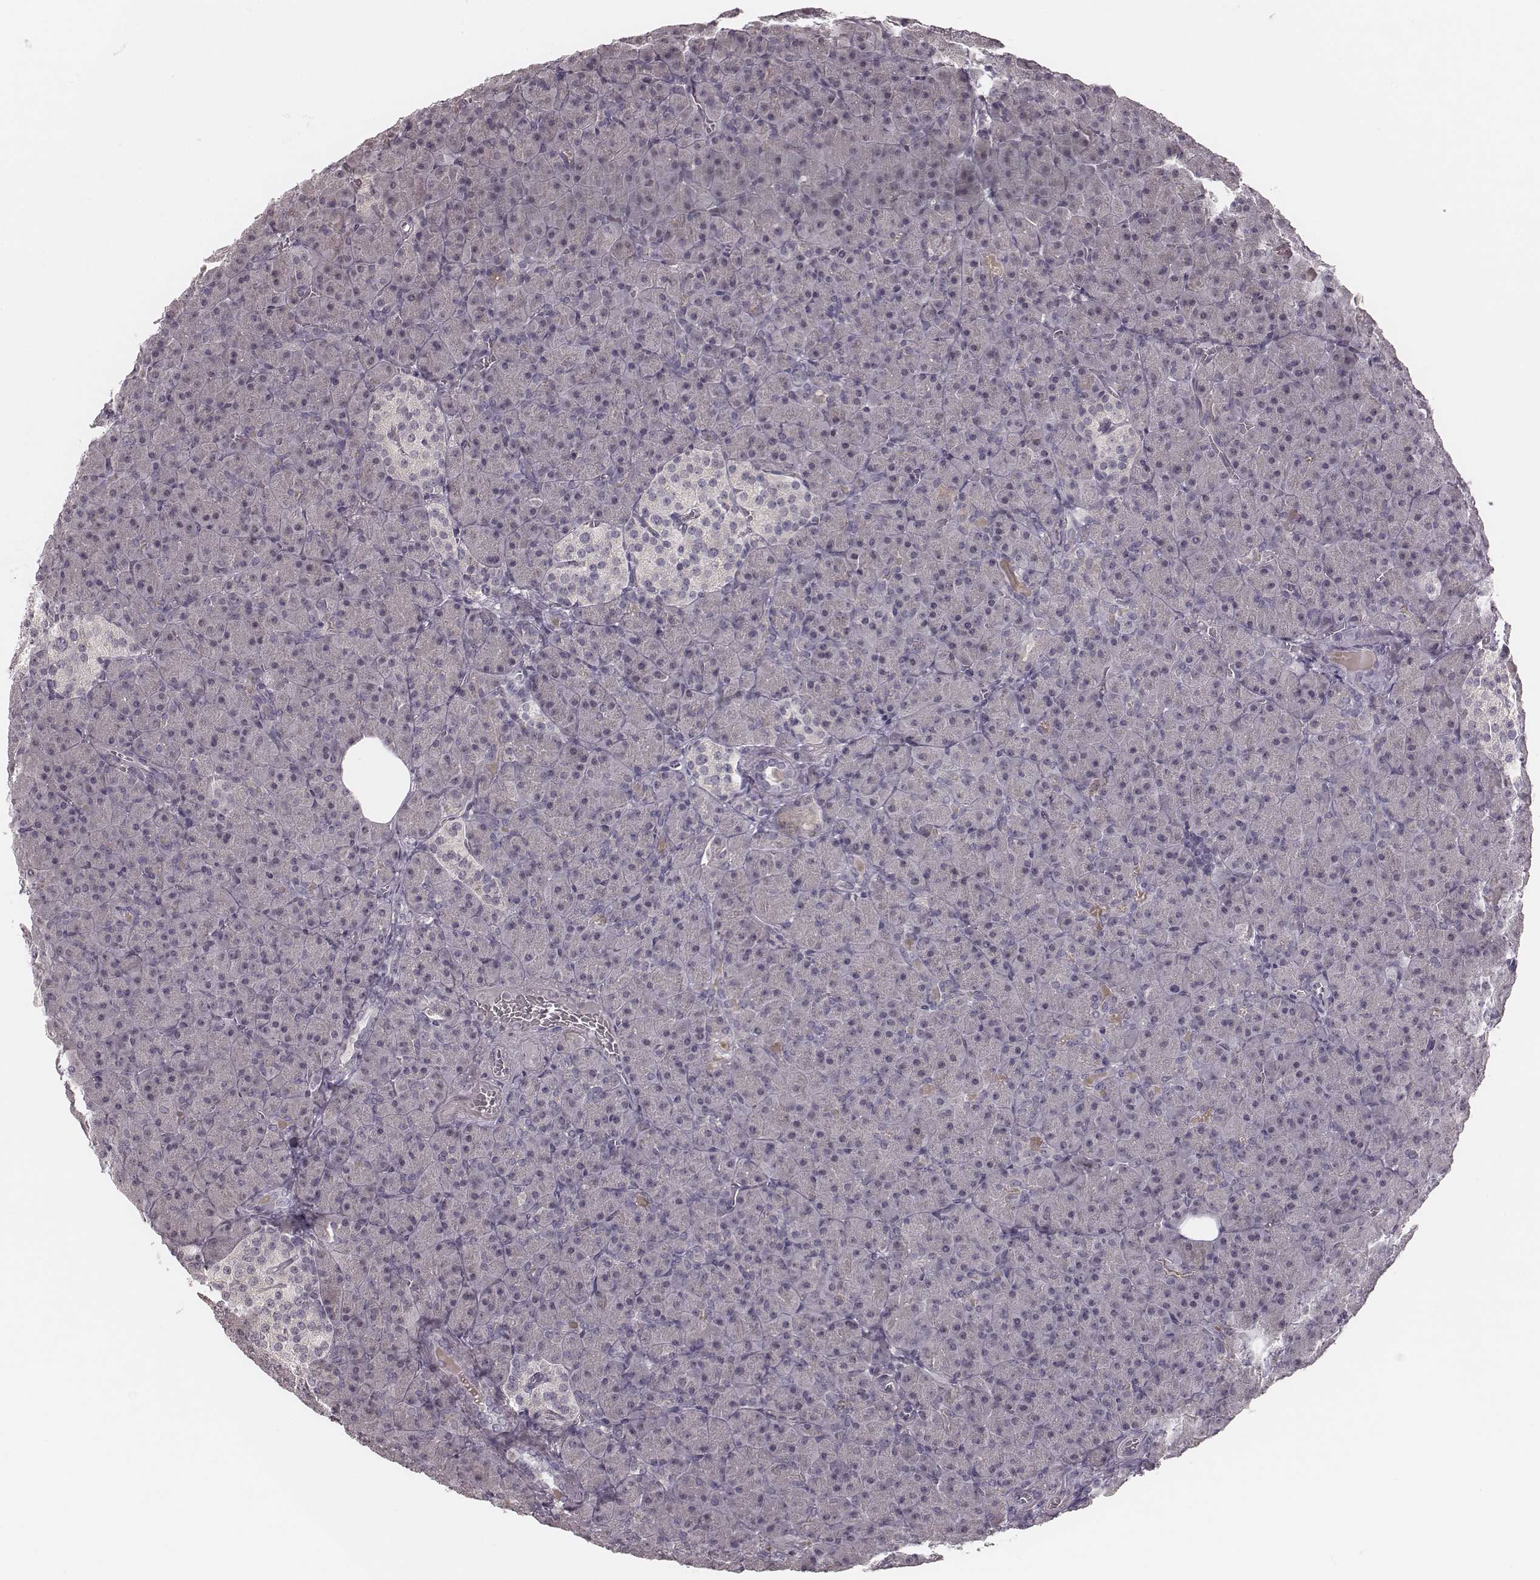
{"staining": {"intensity": "negative", "quantity": "none", "location": "none"}, "tissue": "pancreas", "cell_type": "Exocrine glandular cells", "image_type": "normal", "snomed": [{"axis": "morphology", "description": "Normal tissue, NOS"}, {"axis": "topography", "description": "Pancreas"}], "caption": "Image shows no protein positivity in exocrine glandular cells of normal pancreas.", "gene": "IQCG", "patient": {"sex": "female", "age": 74}}